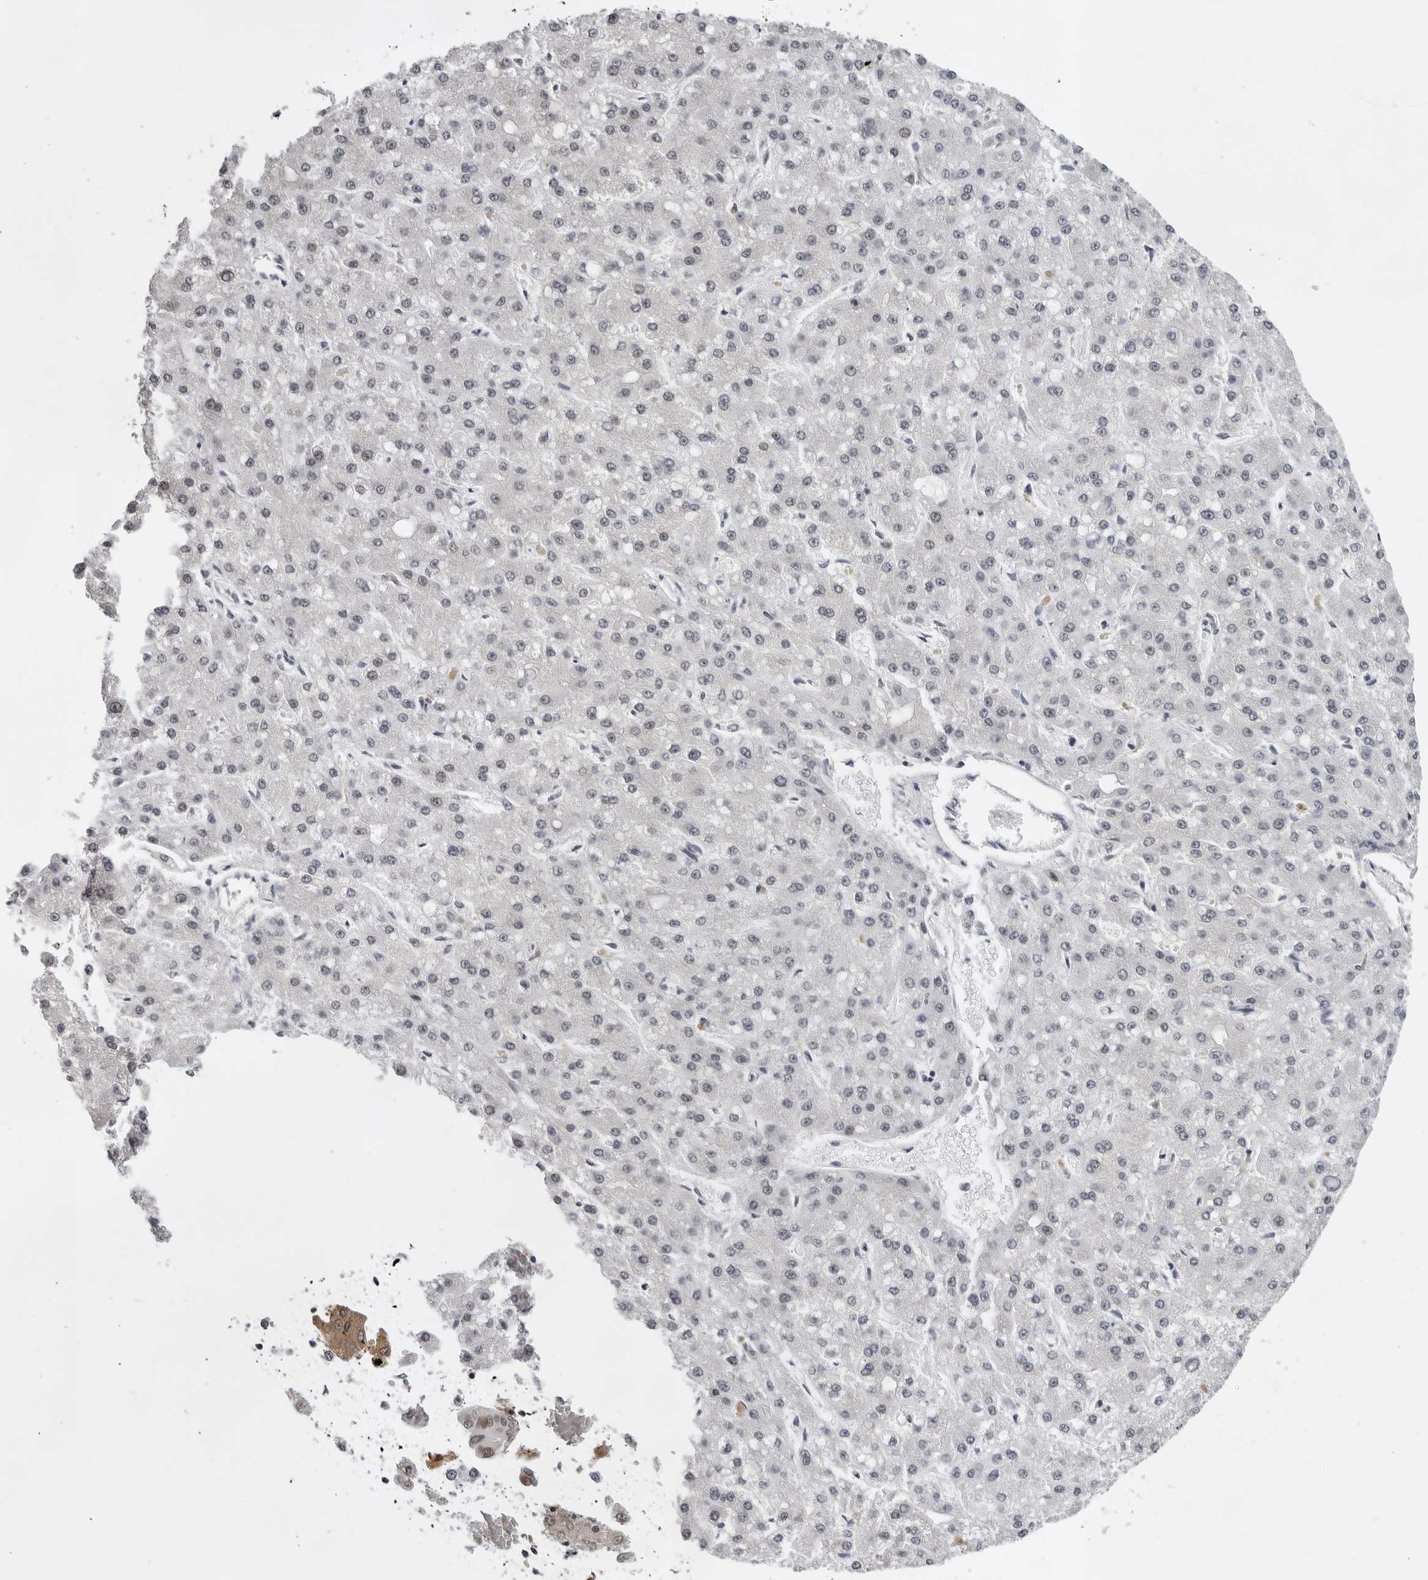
{"staining": {"intensity": "negative", "quantity": "none", "location": "none"}, "tissue": "liver cancer", "cell_type": "Tumor cells", "image_type": "cancer", "snomed": [{"axis": "morphology", "description": "Carcinoma, Hepatocellular, NOS"}, {"axis": "topography", "description": "Liver"}], "caption": "Tumor cells are negative for brown protein staining in liver cancer. (DAB (3,3'-diaminobenzidine) immunohistochemistry (IHC) with hematoxylin counter stain).", "gene": "USP1", "patient": {"sex": "male", "age": 67}}